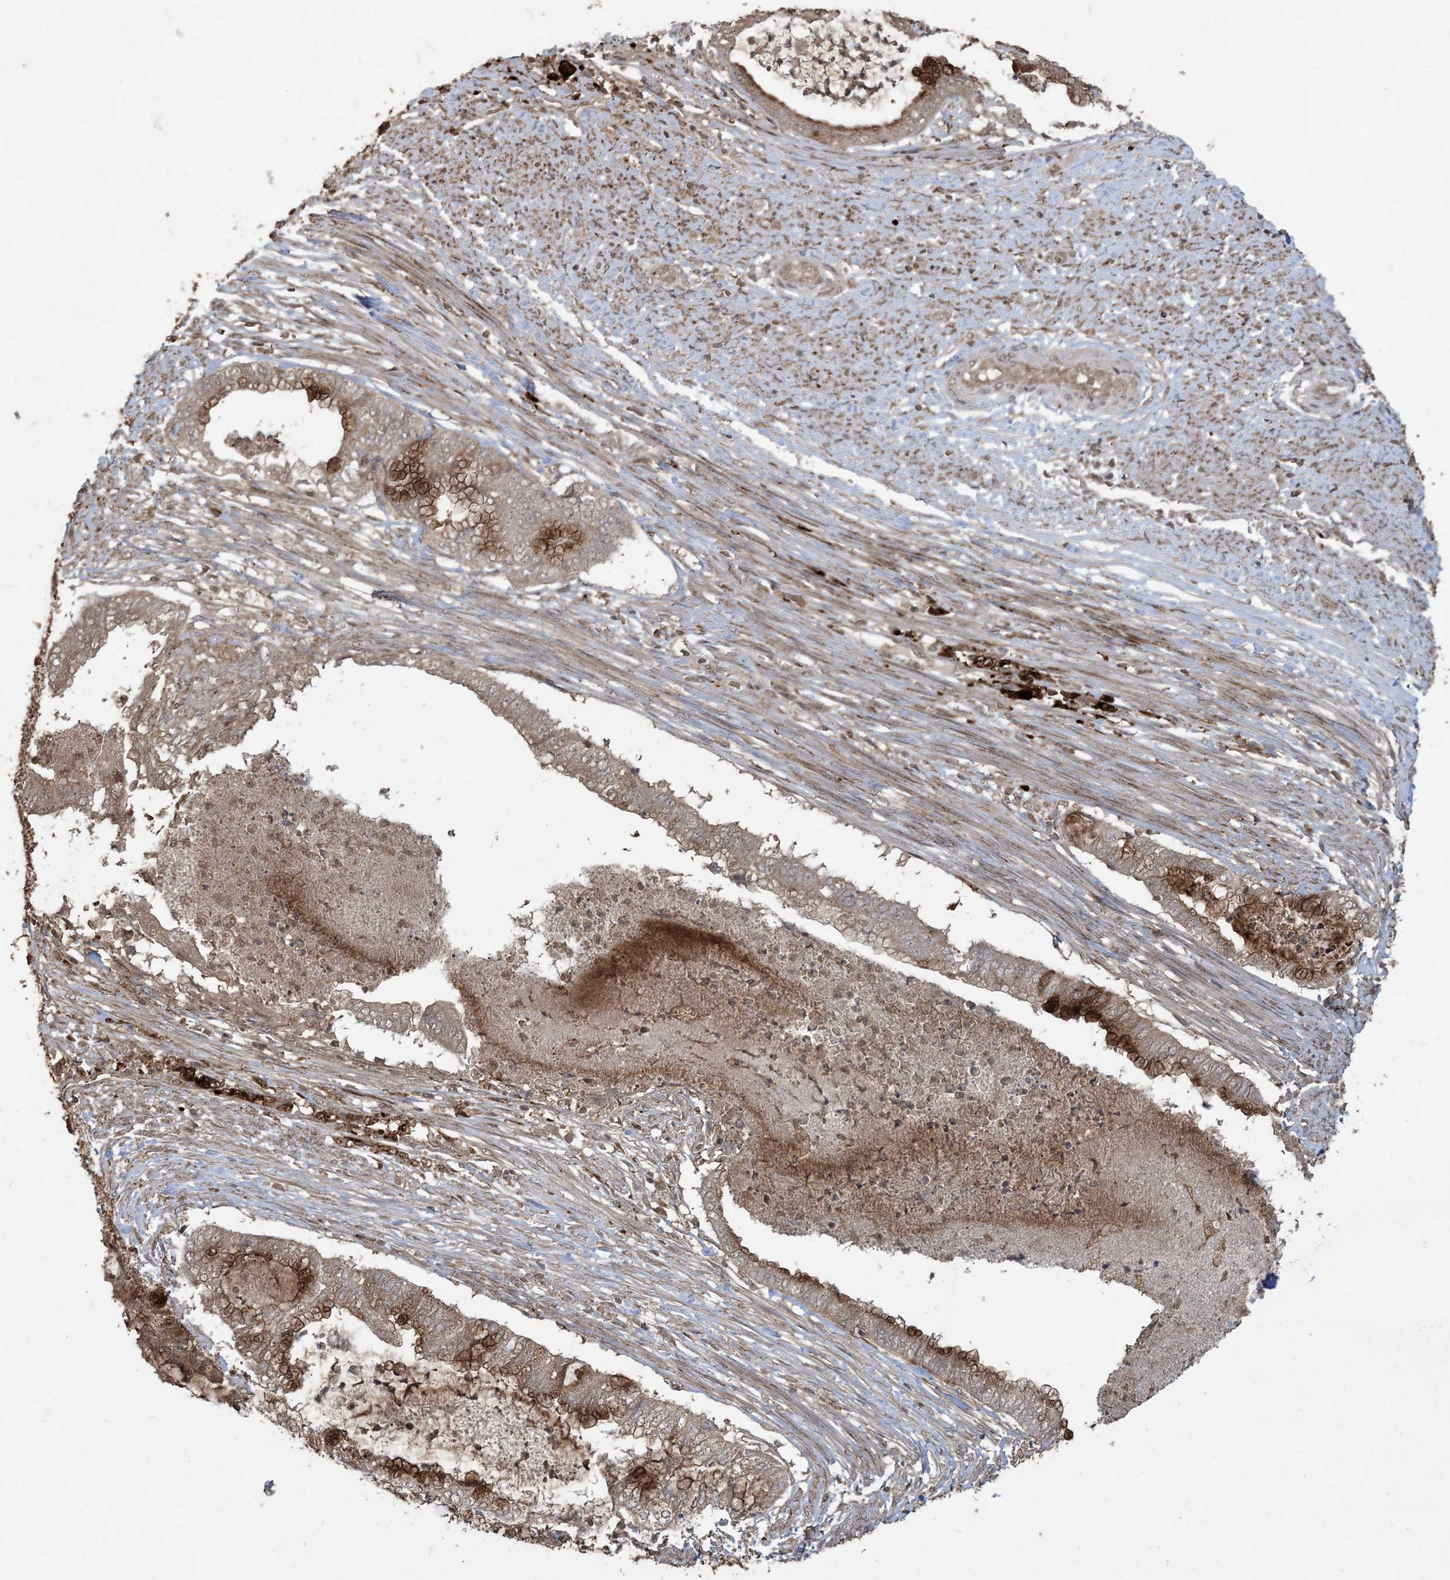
{"staining": {"intensity": "moderate", "quantity": "25%-75%", "location": "cytoplasmic/membranous"}, "tissue": "endometrial cancer", "cell_type": "Tumor cells", "image_type": "cancer", "snomed": [{"axis": "morphology", "description": "Necrosis, NOS"}, {"axis": "morphology", "description": "Adenocarcinoma, NOS"}, {"axis": "topography", "description": "Endometrium"}], "caption": "The micrograph demonstrates staining of adenocarcinoma (endometrial), revealing moderate cytoplasmic/membranous protein positivity (brown color) within tumor cells.", "gene": "EFCAB8", "patient": {"sex": "female", "age": 79}}